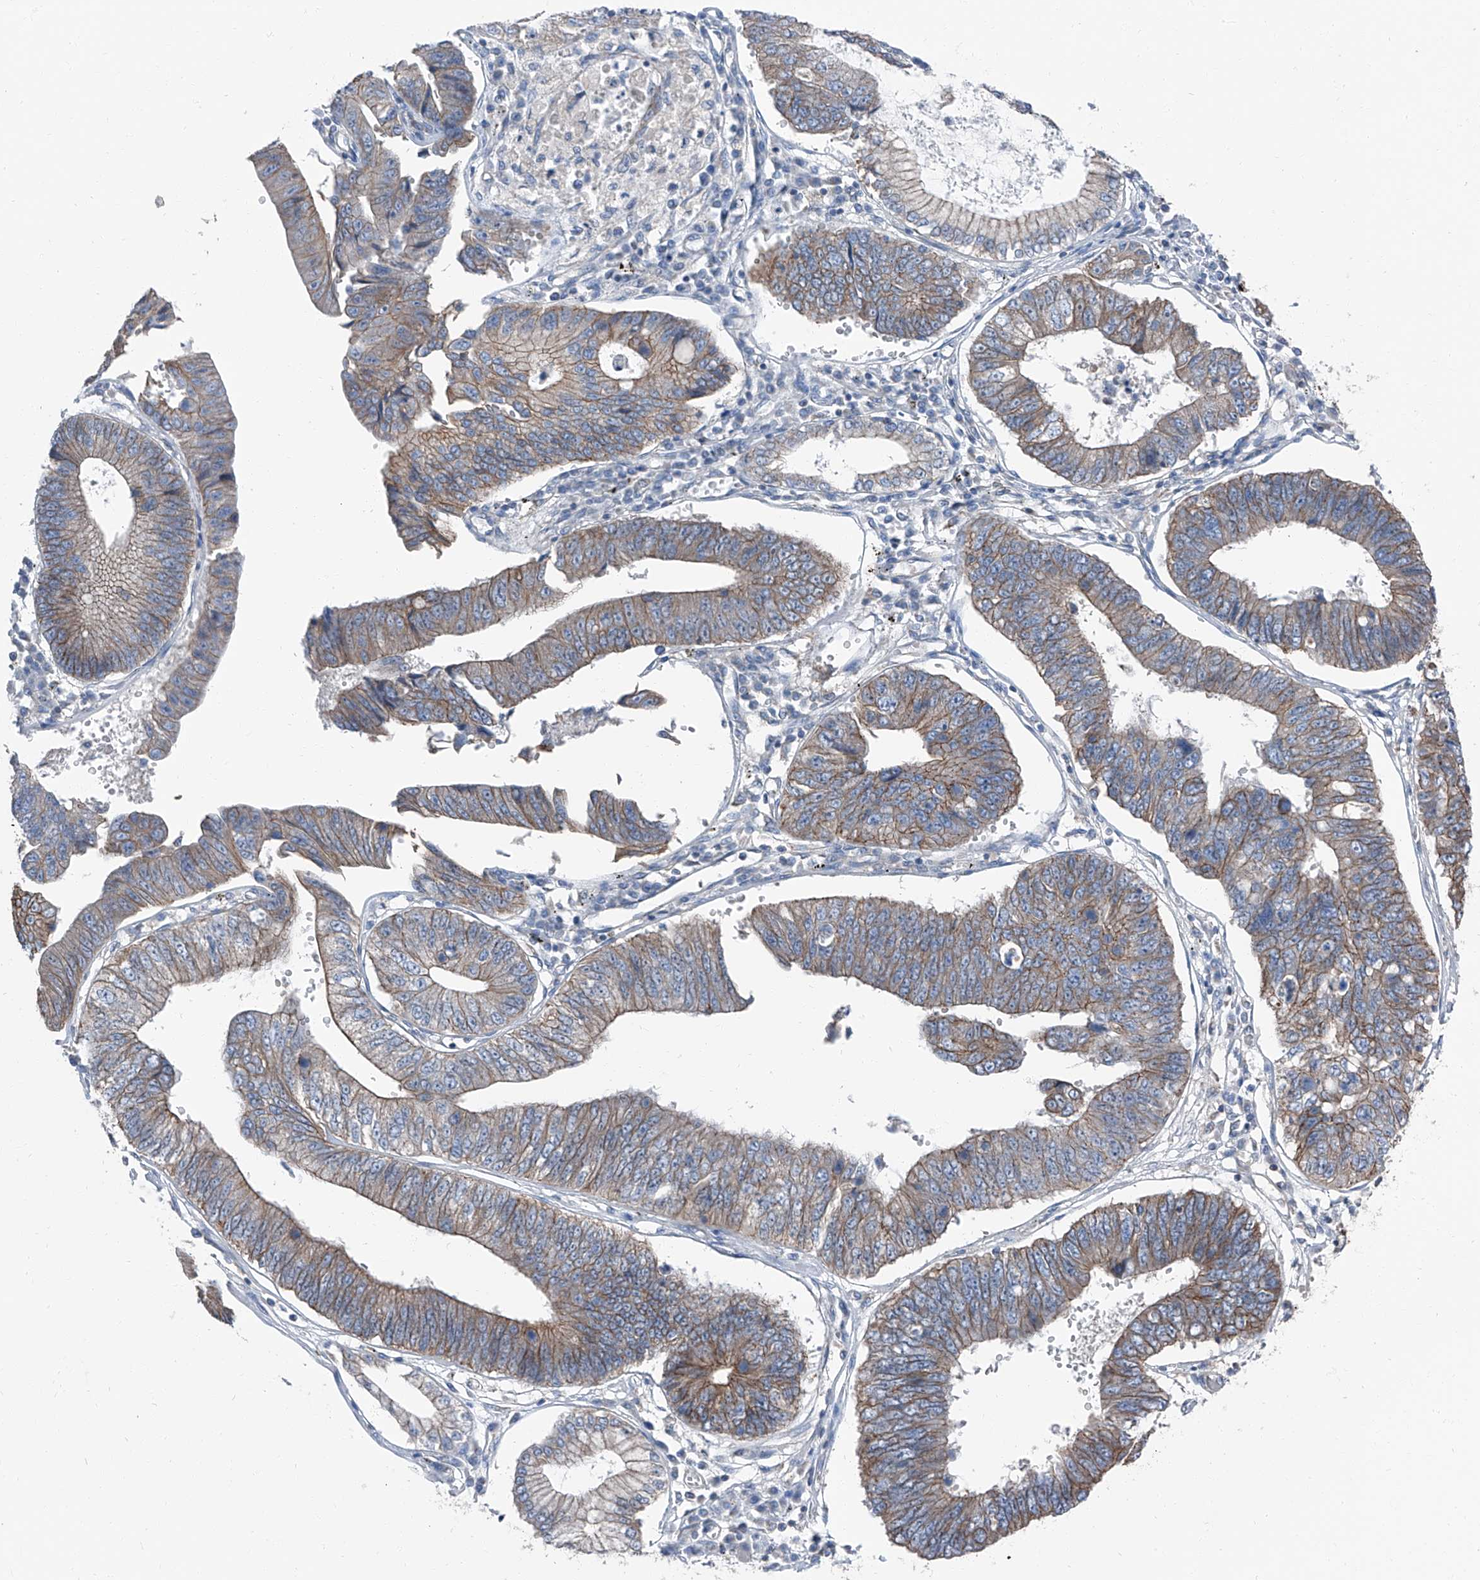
{"staining": {"intensity": "moderate", "quantity": ">75%", "location": "cytoplasmic/membranous"}, "tissue": "stomach cancer", "cell_type": "Tumor cells", "image_type": "cancer", "snomed": [{"axis": "morphology", "description": "Adenocarcinoma, NOS"}, {"axis": "topography", "description": "Stomach"}], "caption": "Stomach adenocarcinoma stained with a brown dye shows moderate cytoplasmic/membranous positive positivity in about >75% of tumor cells.", "gene": "GPR142", "patient": {"sex": "male", "age": 59}}